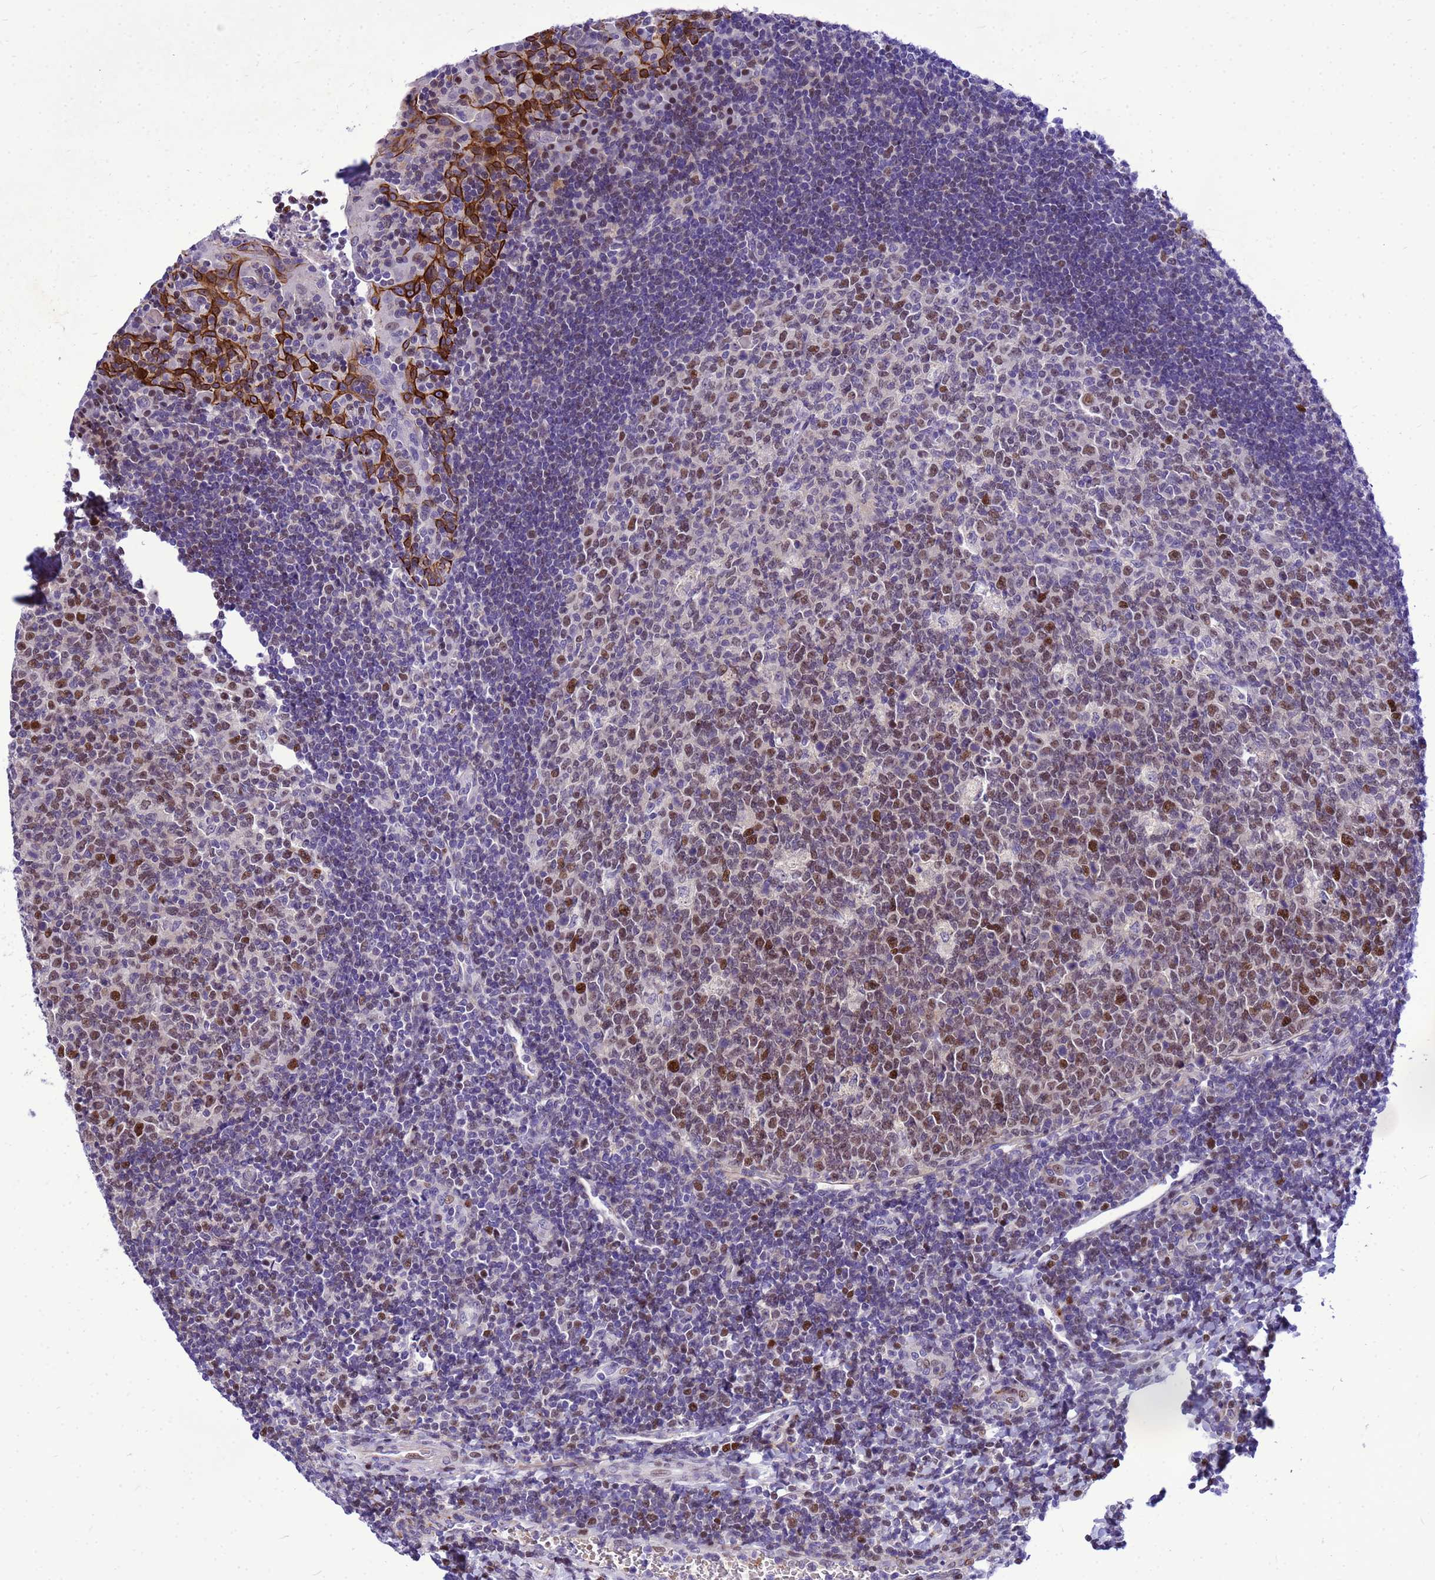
{"staining": {"intensity": "moderate", "quantity": "25%-75%", "location": "nuclear"}, "tissue": "tonsil", "cell_type": "Germinal center cells", "image_type": "normal", "snomed": [{"axis": "morphology", "description": "Normal tissue, NOS"}, {"axis": "topography", "description": "Tonsil"}], "caption": "Approximately 25%-75% of germinal center cells in normal tonsil exhibit moderate nuclear protein positivity as visualized by brown immunohistochemical staining.", "gene": "ADAMTS7", "patient": {"sex": "male", "age": 17}}